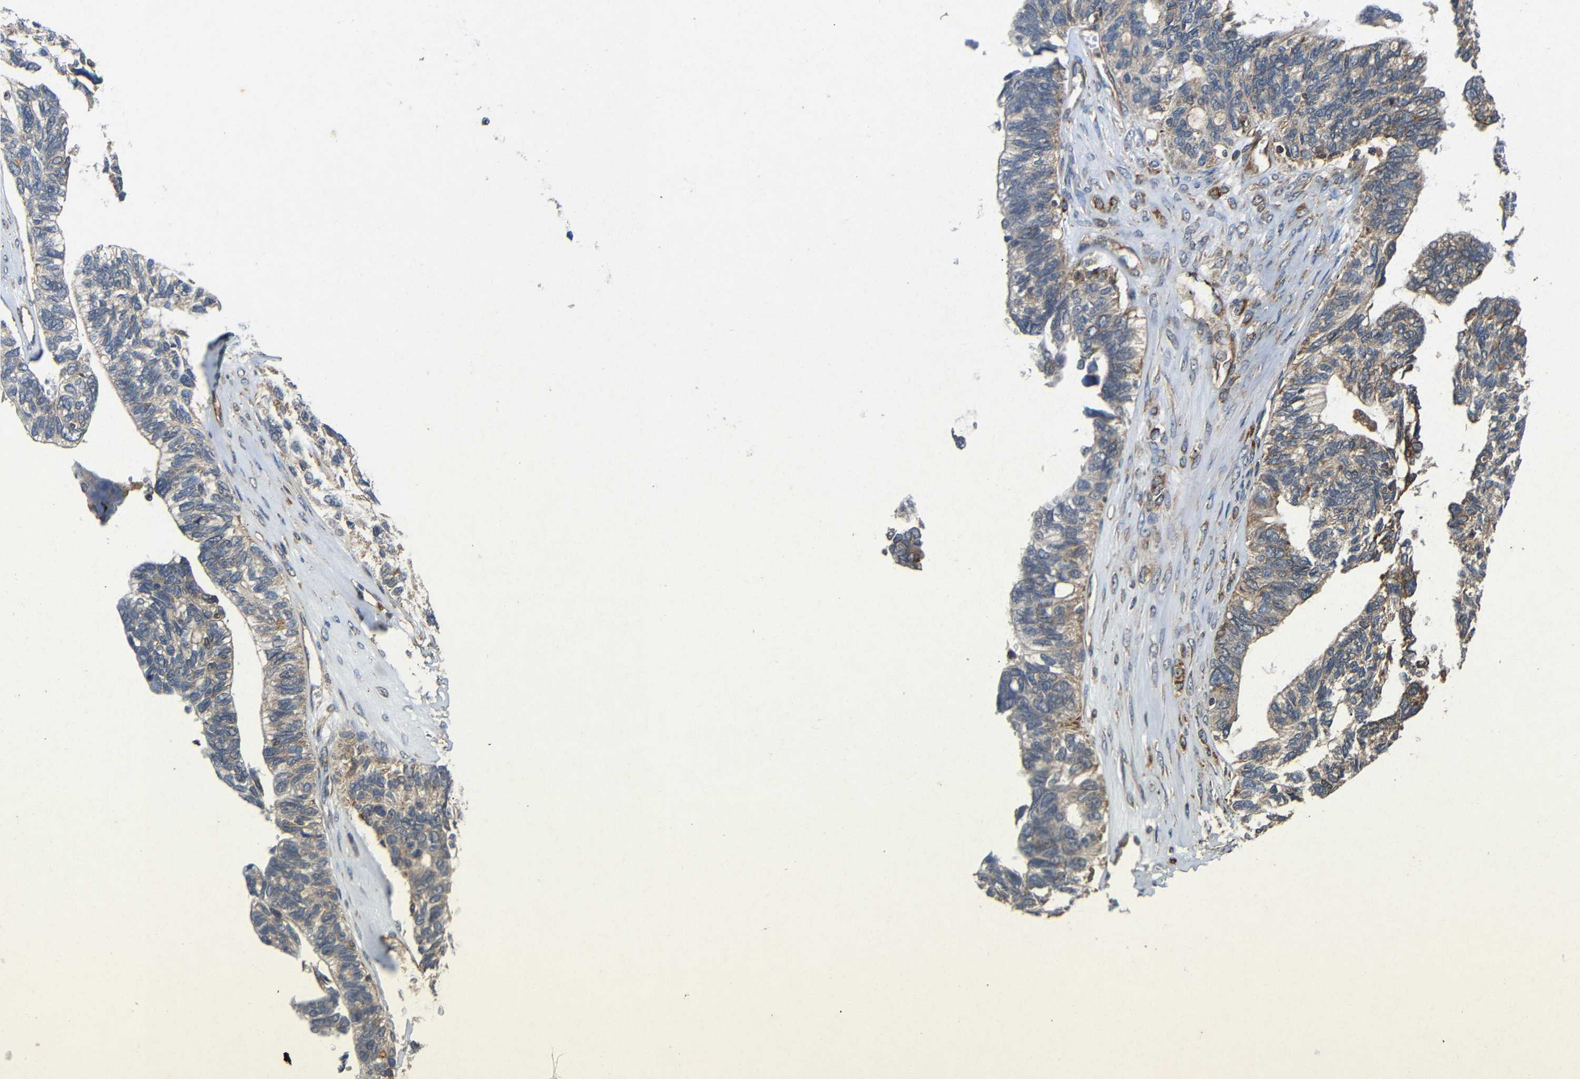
{"staining": {"intensity": "weak", "quantity": ">75%", "location": "cytoplasmic/membranous"}, "tissue": "ovarian cancer", "cell_type": "Tumor cells", "image_type": "cancer", "snomed": [{"axis": "morphology", "description": "Cystadenocarcinoma, serous, NOS"}, {"axis": "topography", "description": "Ovary"}], "caption": "Immunohistochemical staining of serous cystadenocarcinoma (ovarian) shows low levels of weak cytoplasmic/membranous staining in approximately >75% of tumor cells.", "gene": "EIF2S1", "patient": {"sex": "female", "age": 79}}